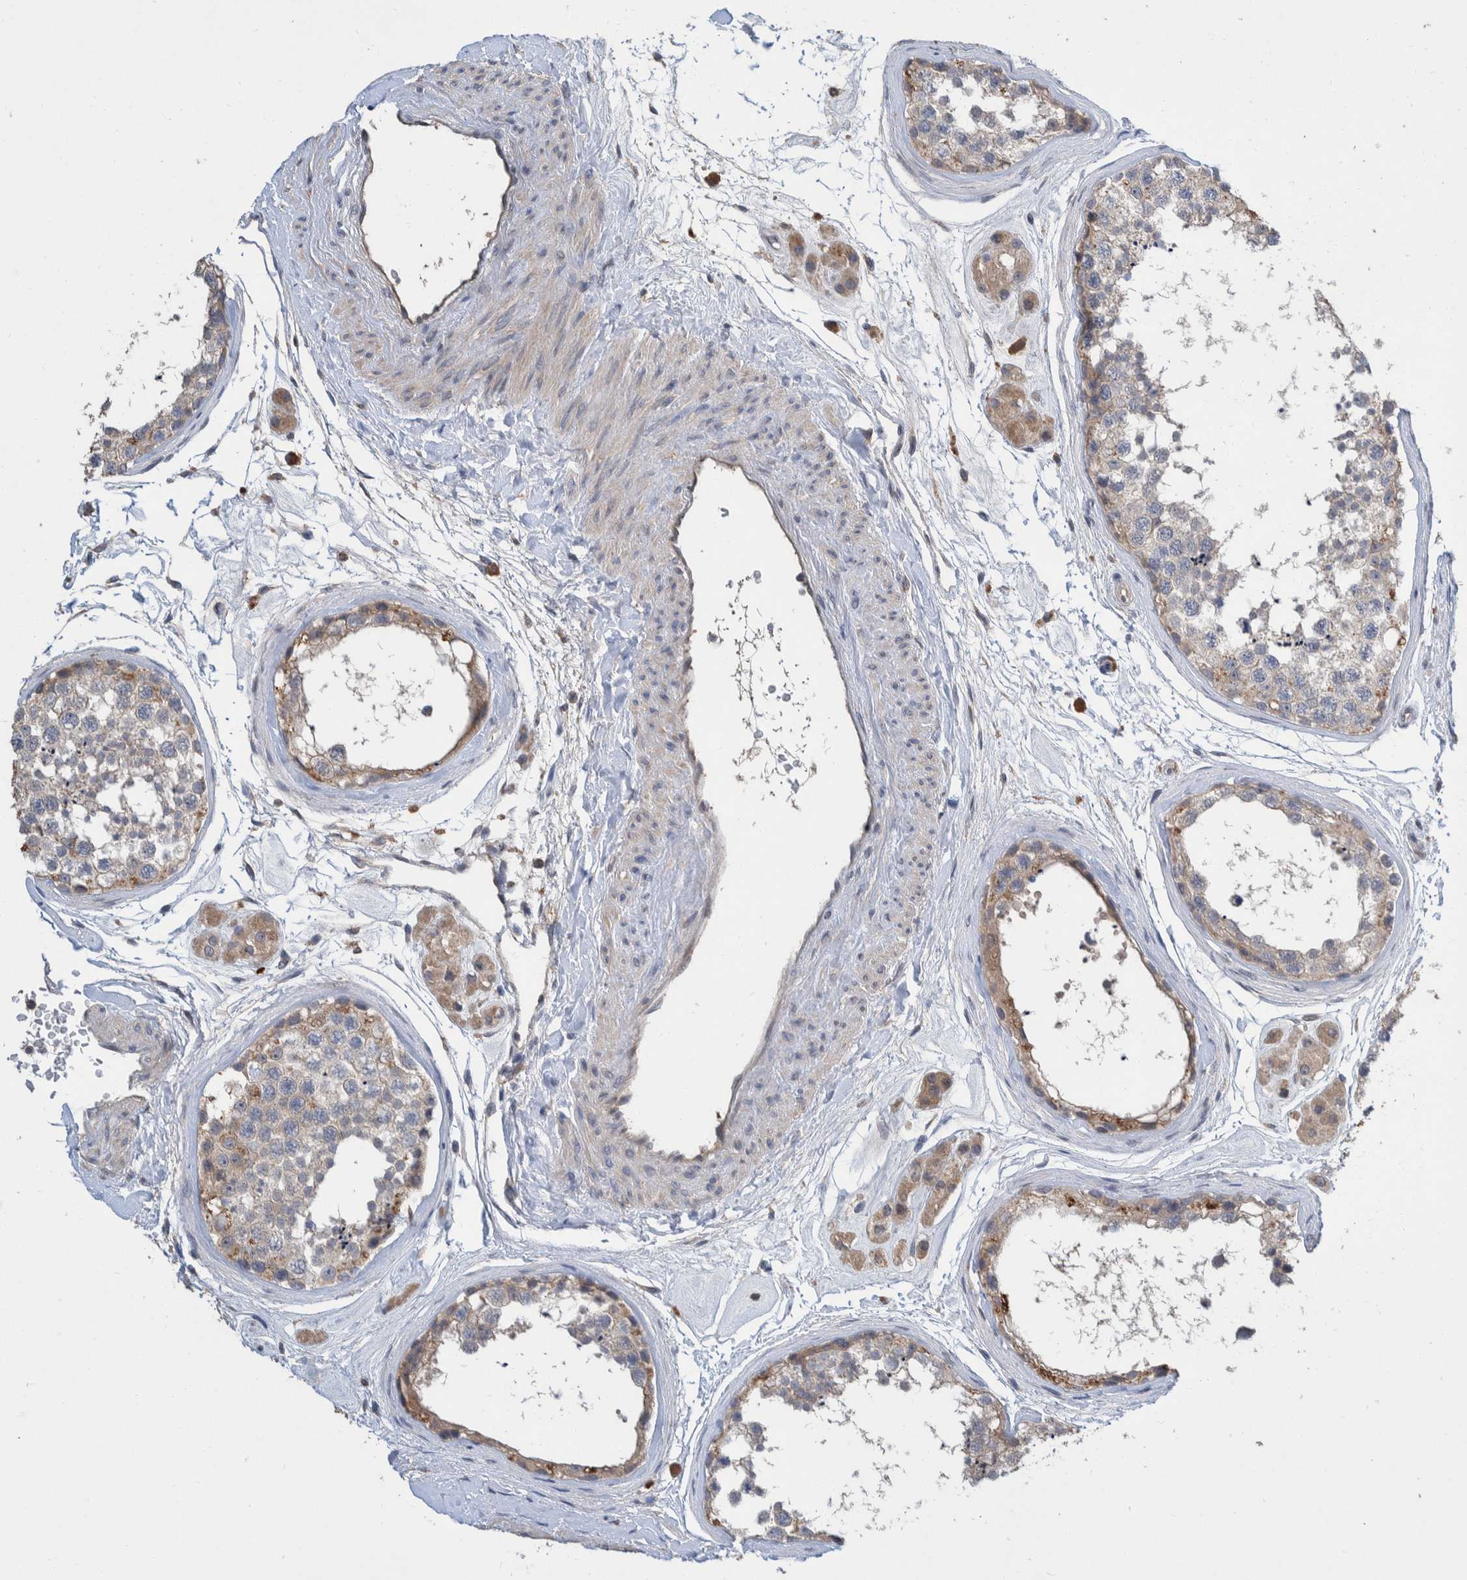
{"staining": {"intensity": "weak", "quantity": "25%-75%", "location": "cytoplasmic/membranous"}, "tissue": "testis", "cell_type": "Cells in seminiferous ducts", "image_type": "normal", "snomed": [{"axis": "morphology", "description": "Normal tissue, NOS"}, {"axis": "topography", "description": "Testis"}], "caption": "High-magnification brightfield microscopy of normal testis stained with DAB (brown) and counterstained with hematoxylin (blue). cells in seminiferous ducts exhibit weak cytoplasmic/membranous expression is seen in about25%-75% of cells.", "gene": "PLPBP", "patient": {"sex": "male", "age": 56}}